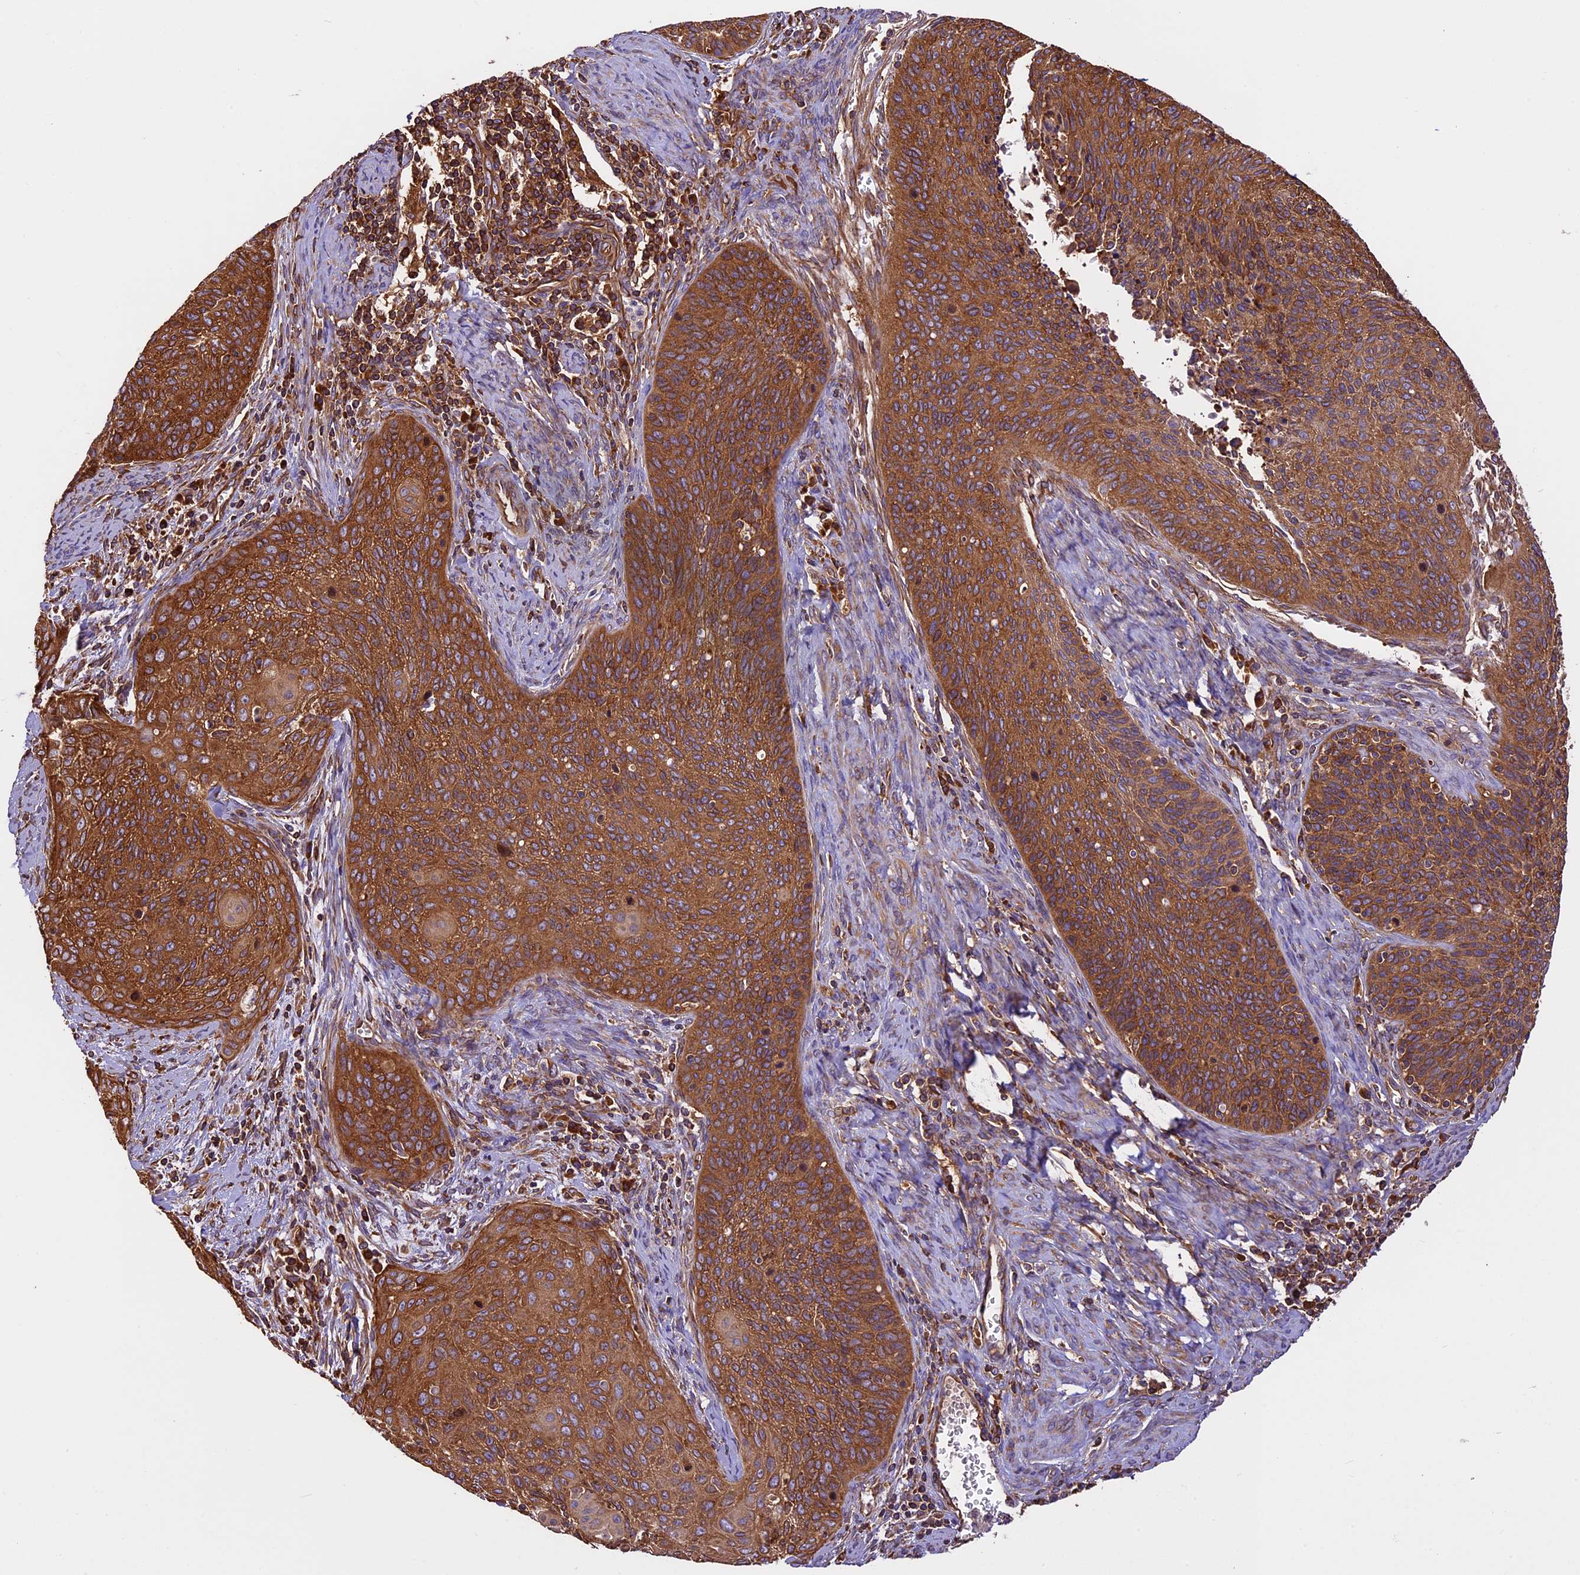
{"staining": {"intensity": "moderate", "quantity": ">75%", "location": "cytoplasmic/membranous"}, "tissue": "cervical cancer", "cell_type": "Tumor cells", "image_type": "cancer", "snomed": [{"axis": "morphology", "description": "Squamous cell carcinoma, NOS"}, {"axis": "topography", "description": "Cervix"}], "caption": "Squamous cell carcinoma (cervical) was stained to show a protein in brown. There is medium levels of moderate cytoplasmic/membranous expression in about >75% of tumor cells.", "gene": "KARS1", "patient": {"sex": "female", "age": 55}}